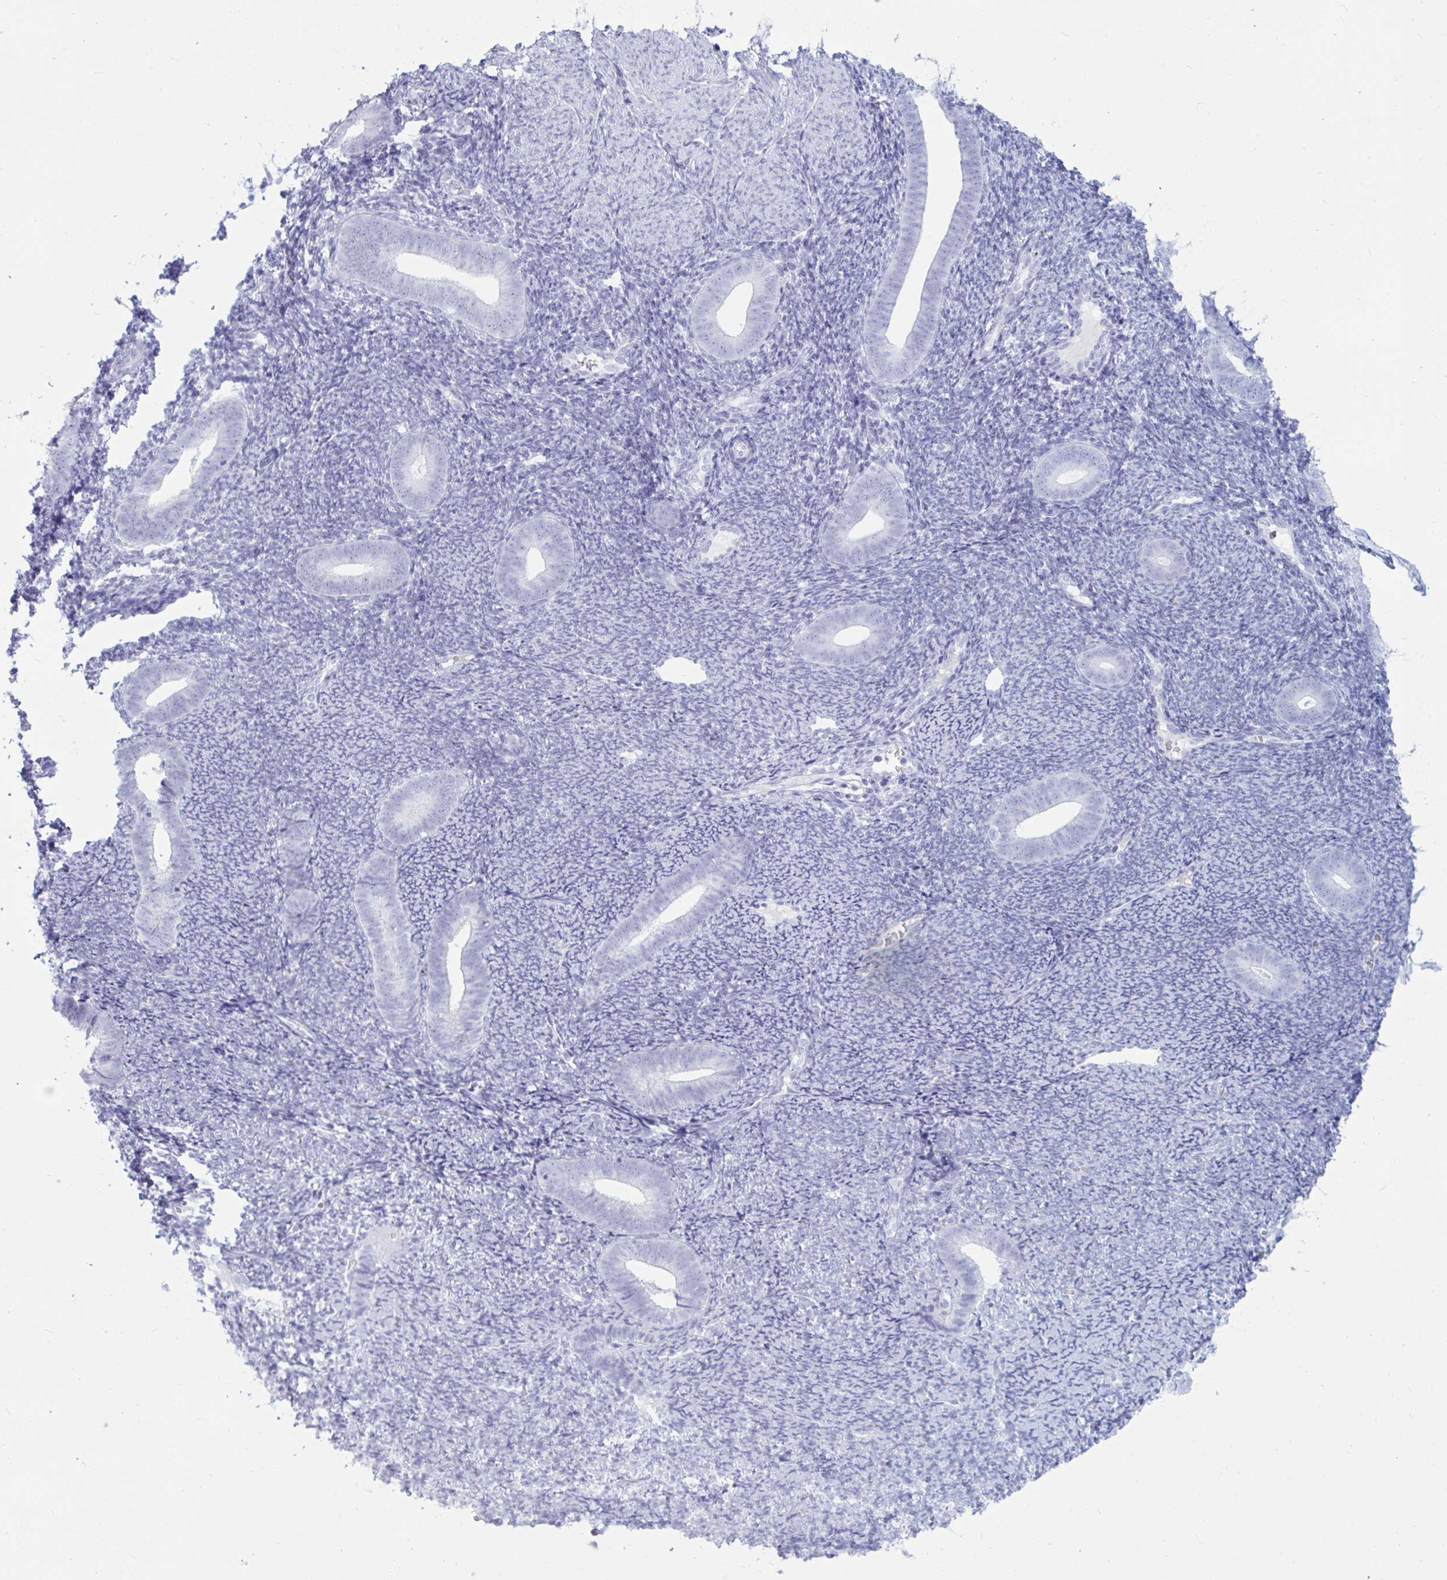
{"staining": {"intensity": "negative", "quantity": "none", "location": "none"}, "tissue": "endometrium", "cell_type": "Cells in endometrial stroma", "image_type": "normal", "snomed": [{"axis": "morphology", "description": "Normal tissue, NOS"}, {"axis": "topography", "description": "Endometrium"}], "caption": "IHC image of benign endometrium stained for a protein (brown), which shows no staining in cells in endometrial stroma.", "gene": "BBS10", "patient": {"sex": "female", "age": 39}}